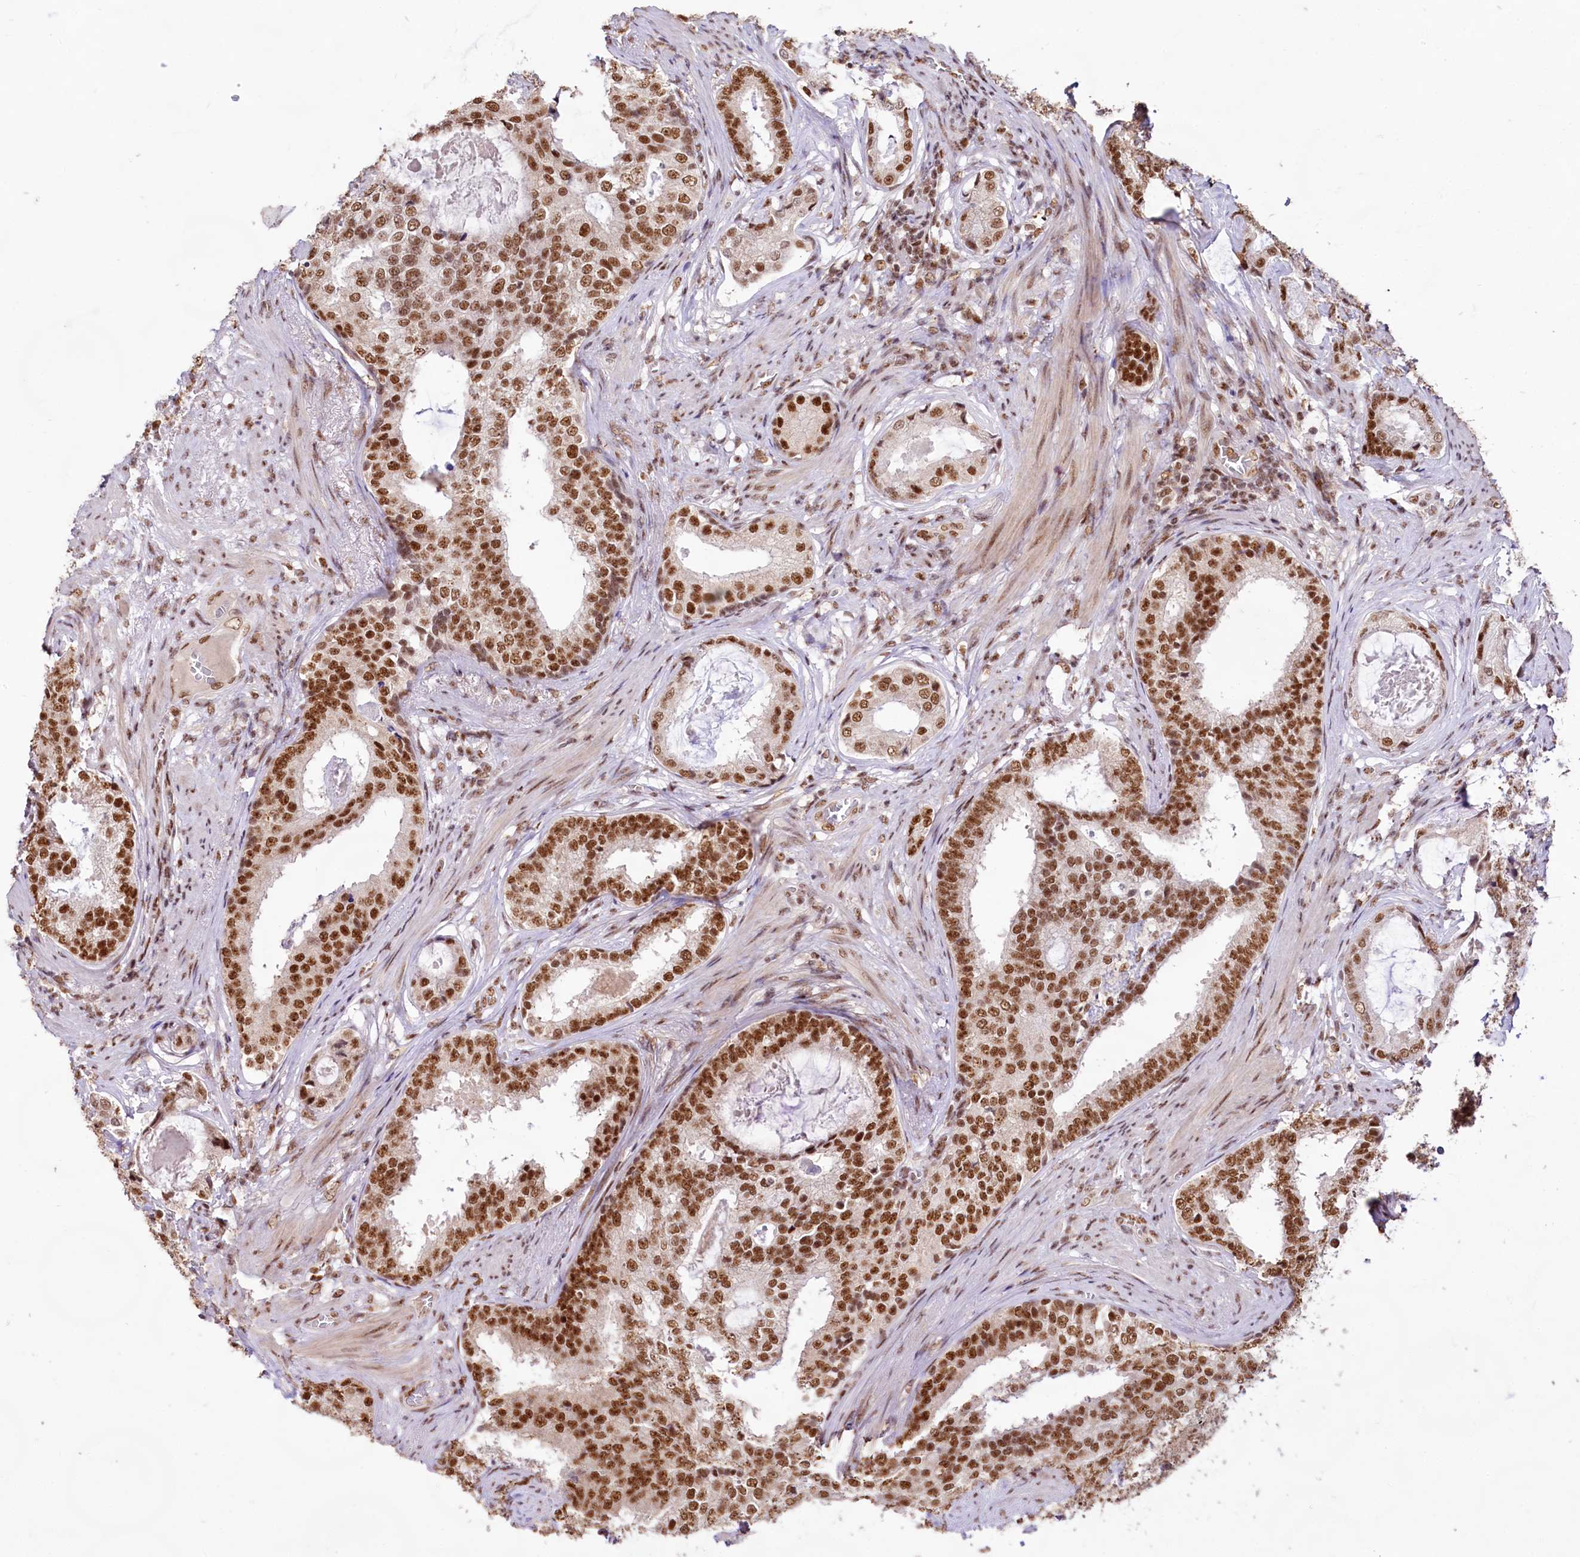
{"staining": {"intensity": "strong", "quantity": ">75%", "location": "nuclear"}, "tissue": "prostate cancer", "cell_type": "Tumor cells", "image_type": "cancer", "snomed": [{"axis": "morphology", "description": "Adenocarcinoma, Low grade"}, {"axis": "topography", "description": "Prostate"}], "caption": "A brown stain shows strong nuclear expression of a protein in human prostate cancer tumor cells. The protein of interest is stained brown, and the nuclei are stained in blue (DAB (3,3'-diaminobenzidine) IHC with brightfield microscopy, high magnification).", "gene": "HIRA", "patient": {"sex": "male", "age": 71}}